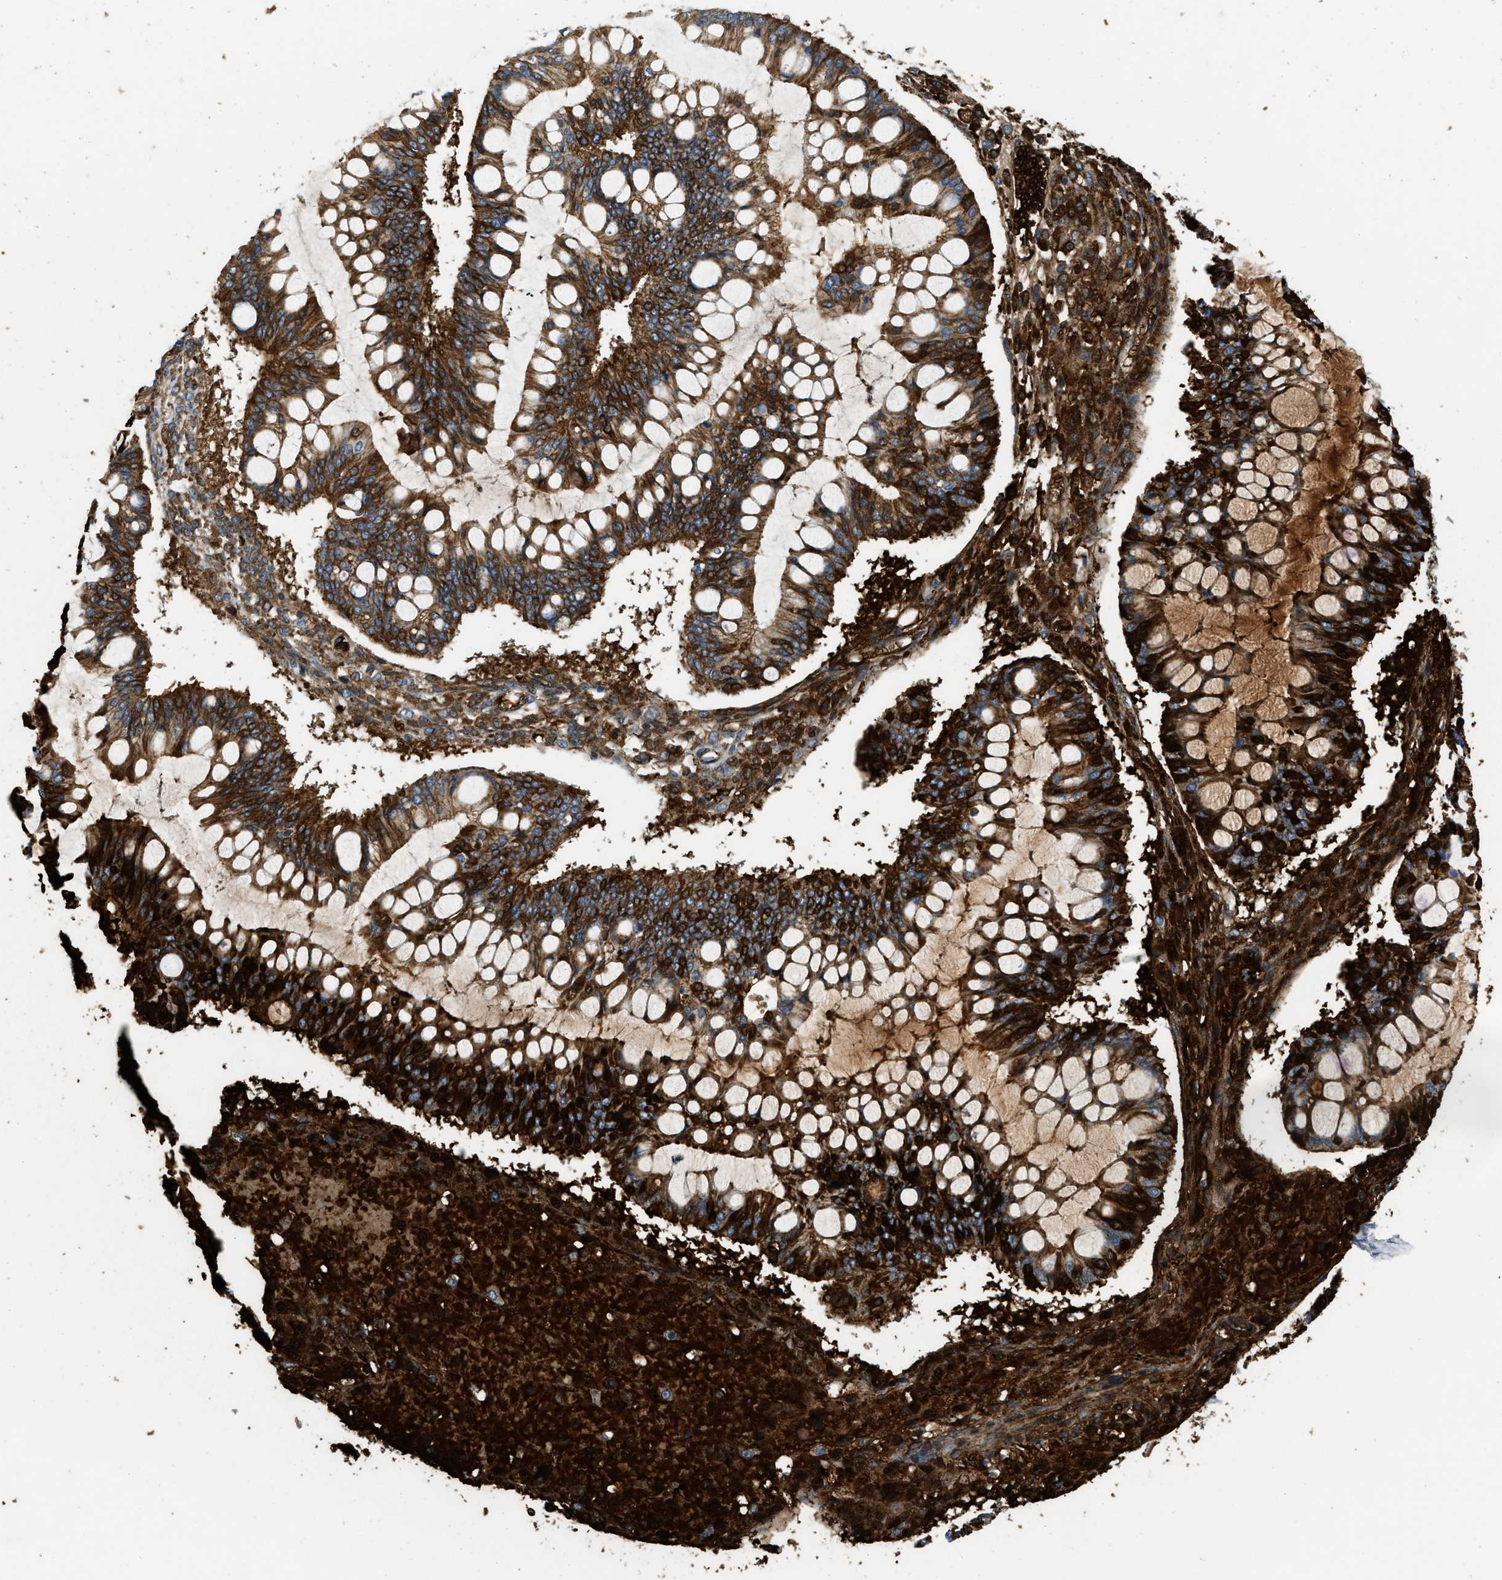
{"staining": {"intensity": "strong", "quantity": ">75%", "location": "cytoplasmic/membranous"}, "tissue": "ovarian cancer", "cell_type": "Tumor cells", "image_type": "cancer", "snomed": [{"axis": "morphology", "description": "Cystadenocarcinoma, mucinous, NOS"}, {"axis": "topography", "description": "Ovary"}], "caption": "Immunohistochemical staining of human ovarian cancer exhibits high levels of strong cytoplasmic/membranous protein expression in approximately >75% of tumor cells.", "gene": "ERC1", "patient": {"sex": "female", "age": 73}}